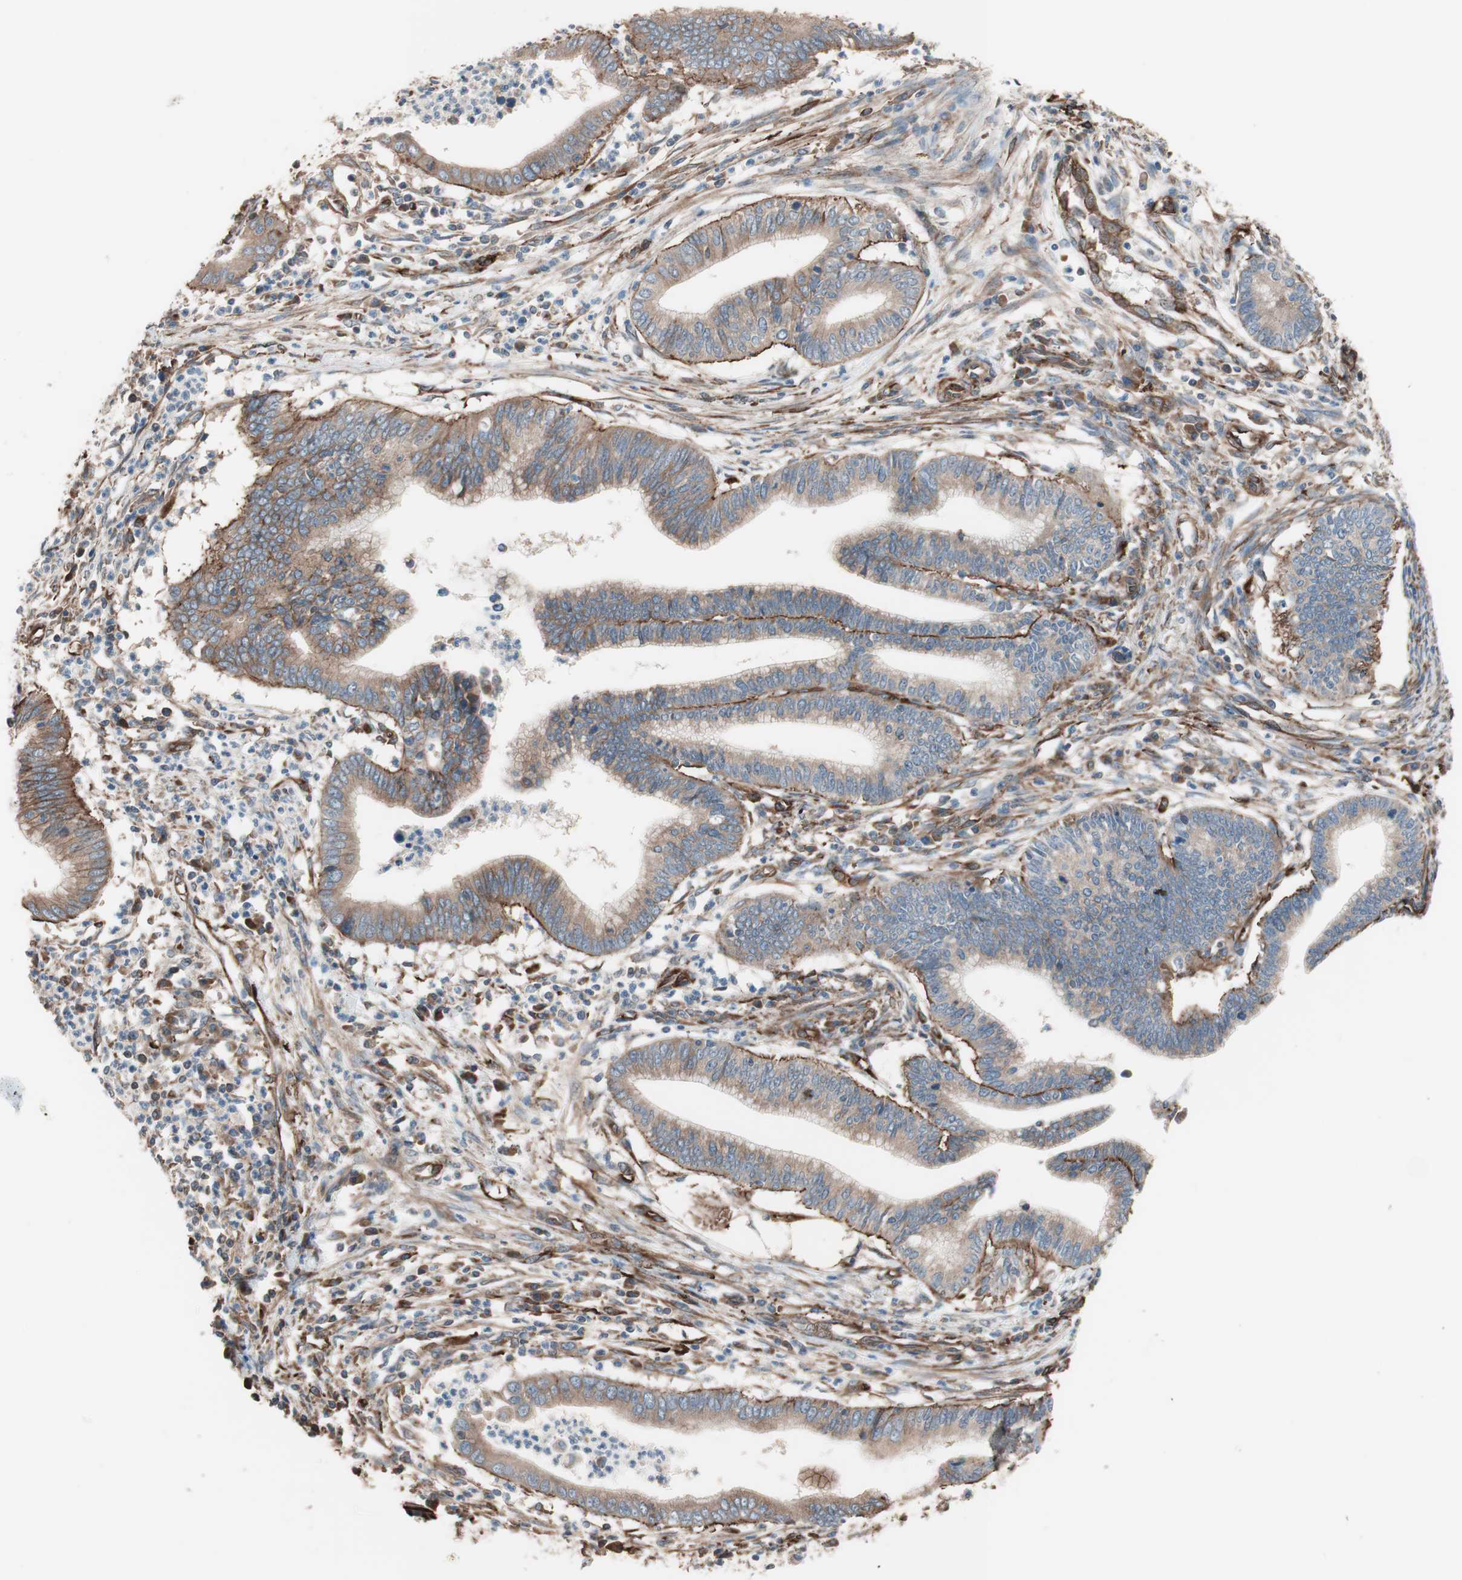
{"staining": {"intensity": "strong", "quantity": ">75%", "location": "cytoplasmic/membranous"}, "tissue": "cervical cancer", "cell_type": "Tumor cells", "image_type": "cancer", "snomed": [{"axis": "morphology", "description": "Adenocarcinoma, NOS"}, {"axis": "topography", "description": "Cervix"}], "caption": "DAB immunohistochemical staining of human cervical adenocarcinoma reveals strong cytoplasmic/membranous protein expression in about >75% of tumor cells.", "gene": "GPSM2", "patient": {"sex": "female", "age": 36}}